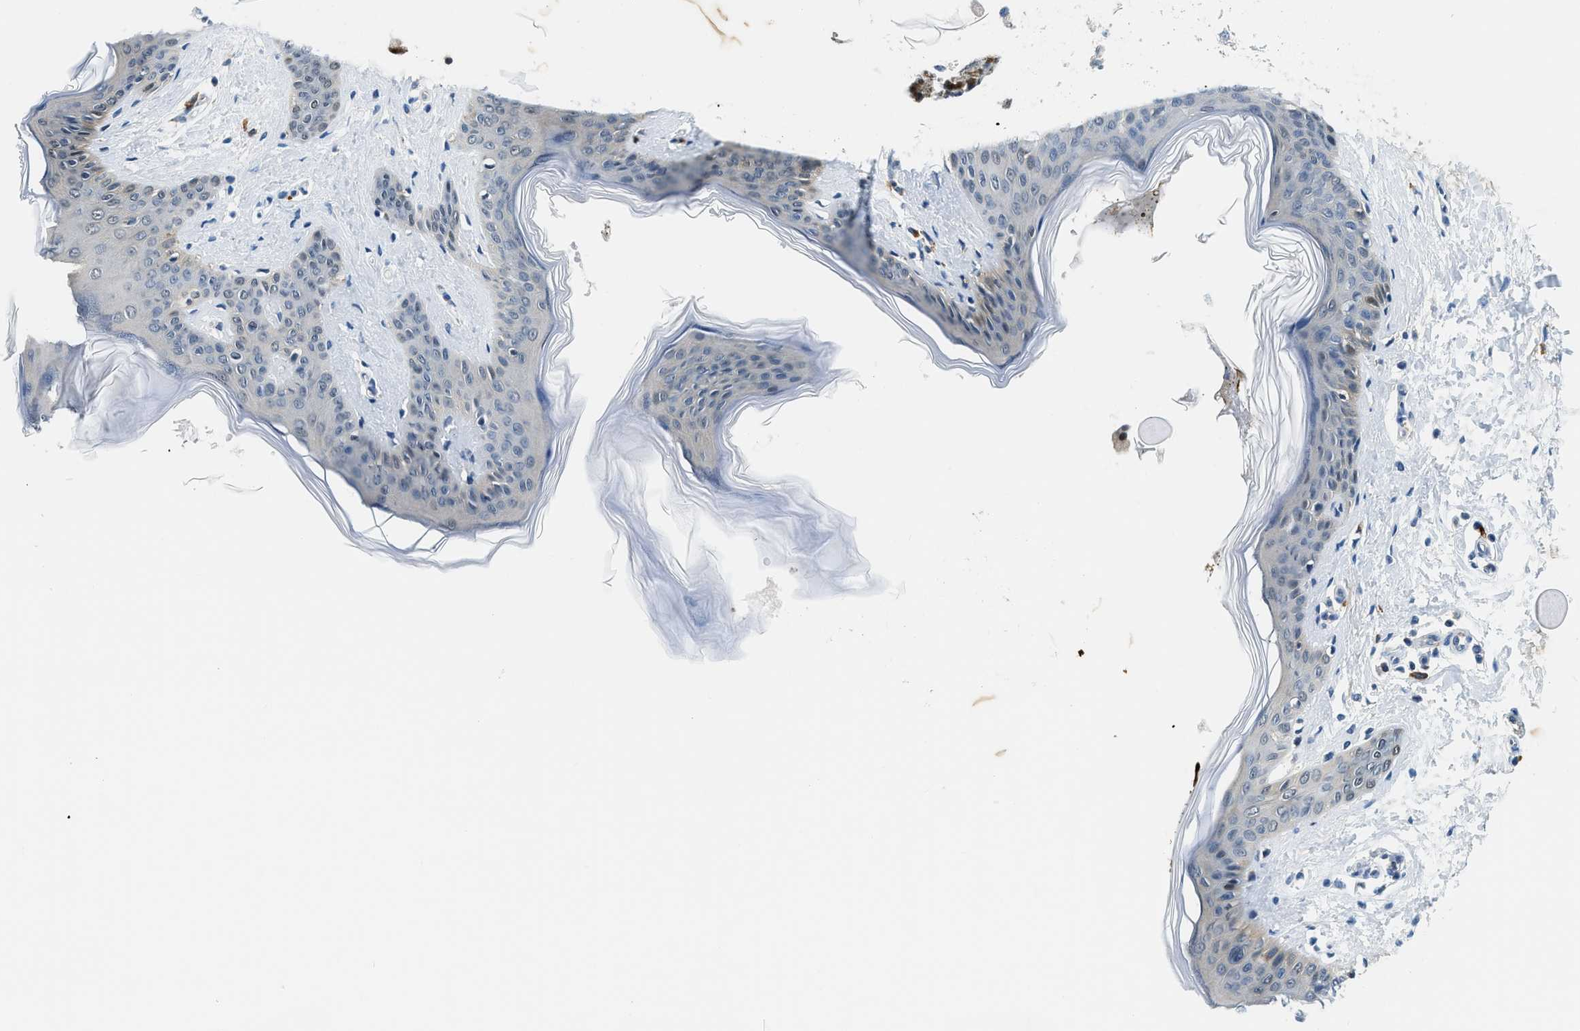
{"staining": {"intensity": "negative", "quantity": "none", "location": "none"}, "tissue": "skin", "cell_type": "Fibroblasts", "image_type": "normal", "snomed": [{"axis": "morphology", "description": "Normal tissue, NOS"}, {"axis": "topography", "description": "Skin"}], "caption": "Skin was stained to show a protein in brown. There is no significant expression in fibroblasts. (DAB immunohistochemistry (IHC), high magnification).", "gene": "CBLB", "patient": {"sex": "female", "age": 17}}